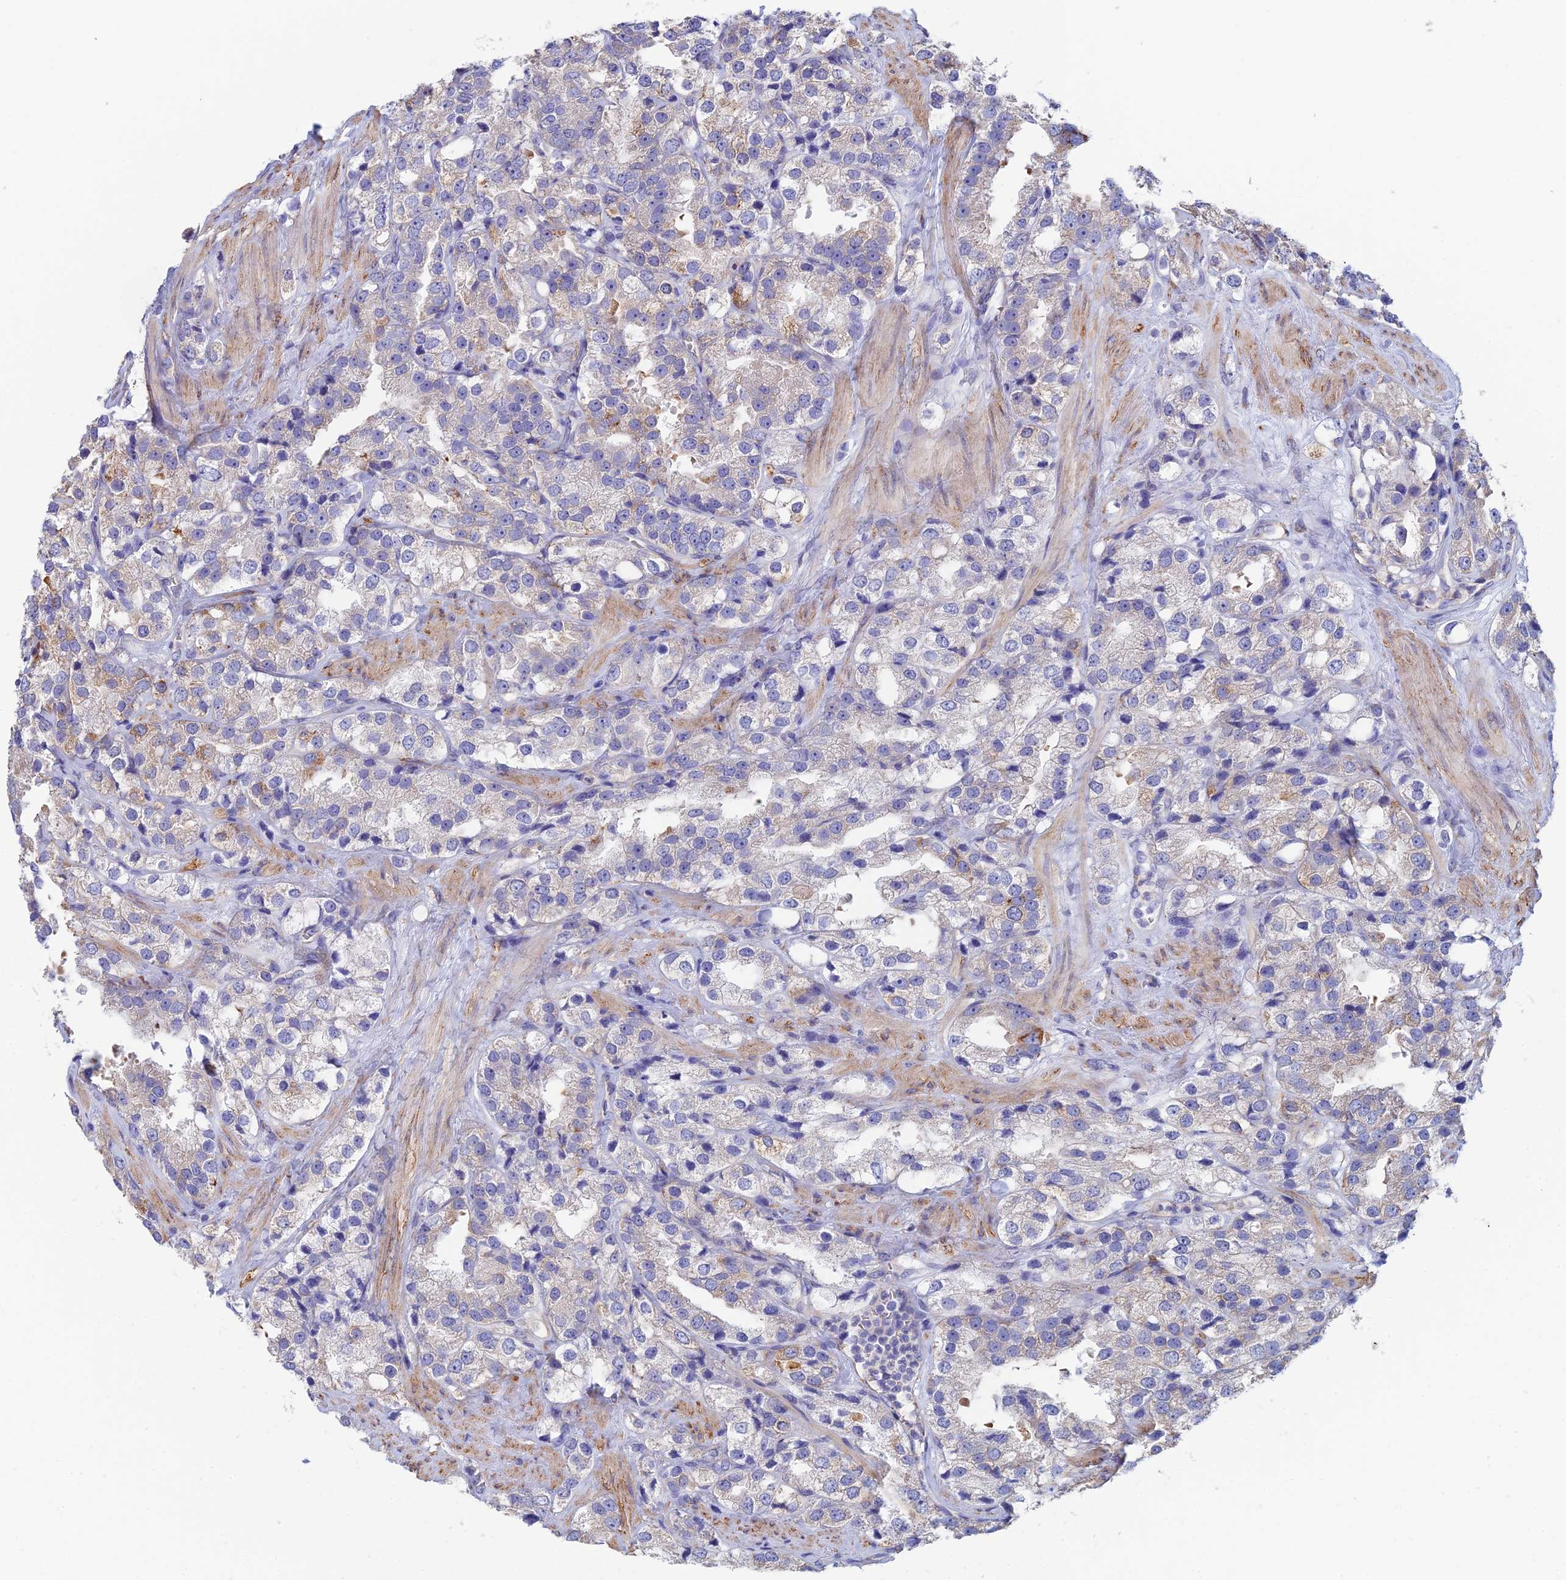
{"staining": {"intensity": "moderate", "quantity": "<25%", "location": "cytoplasmic/membranous"}, "tissue": "prostate cancer", "cell_type": "Tumor cells", "image_type": "cancer", "snomed": [{"axis": "morphology", "description": "Adenocarcinoma, NOS"}, {"axis": "topography", "description": "Prostate"}], "caption": "This photomicrograph reveals adenocarcinoma (prostate) stained with IHC to label a protein in brown. The cytoplasmic/membranous of tumor cells show moderate positivity for the protein. Nuclei are counter-stained blue.", "gene": "PCDHA5", "patient": {"sex": "male", "age": 79}}